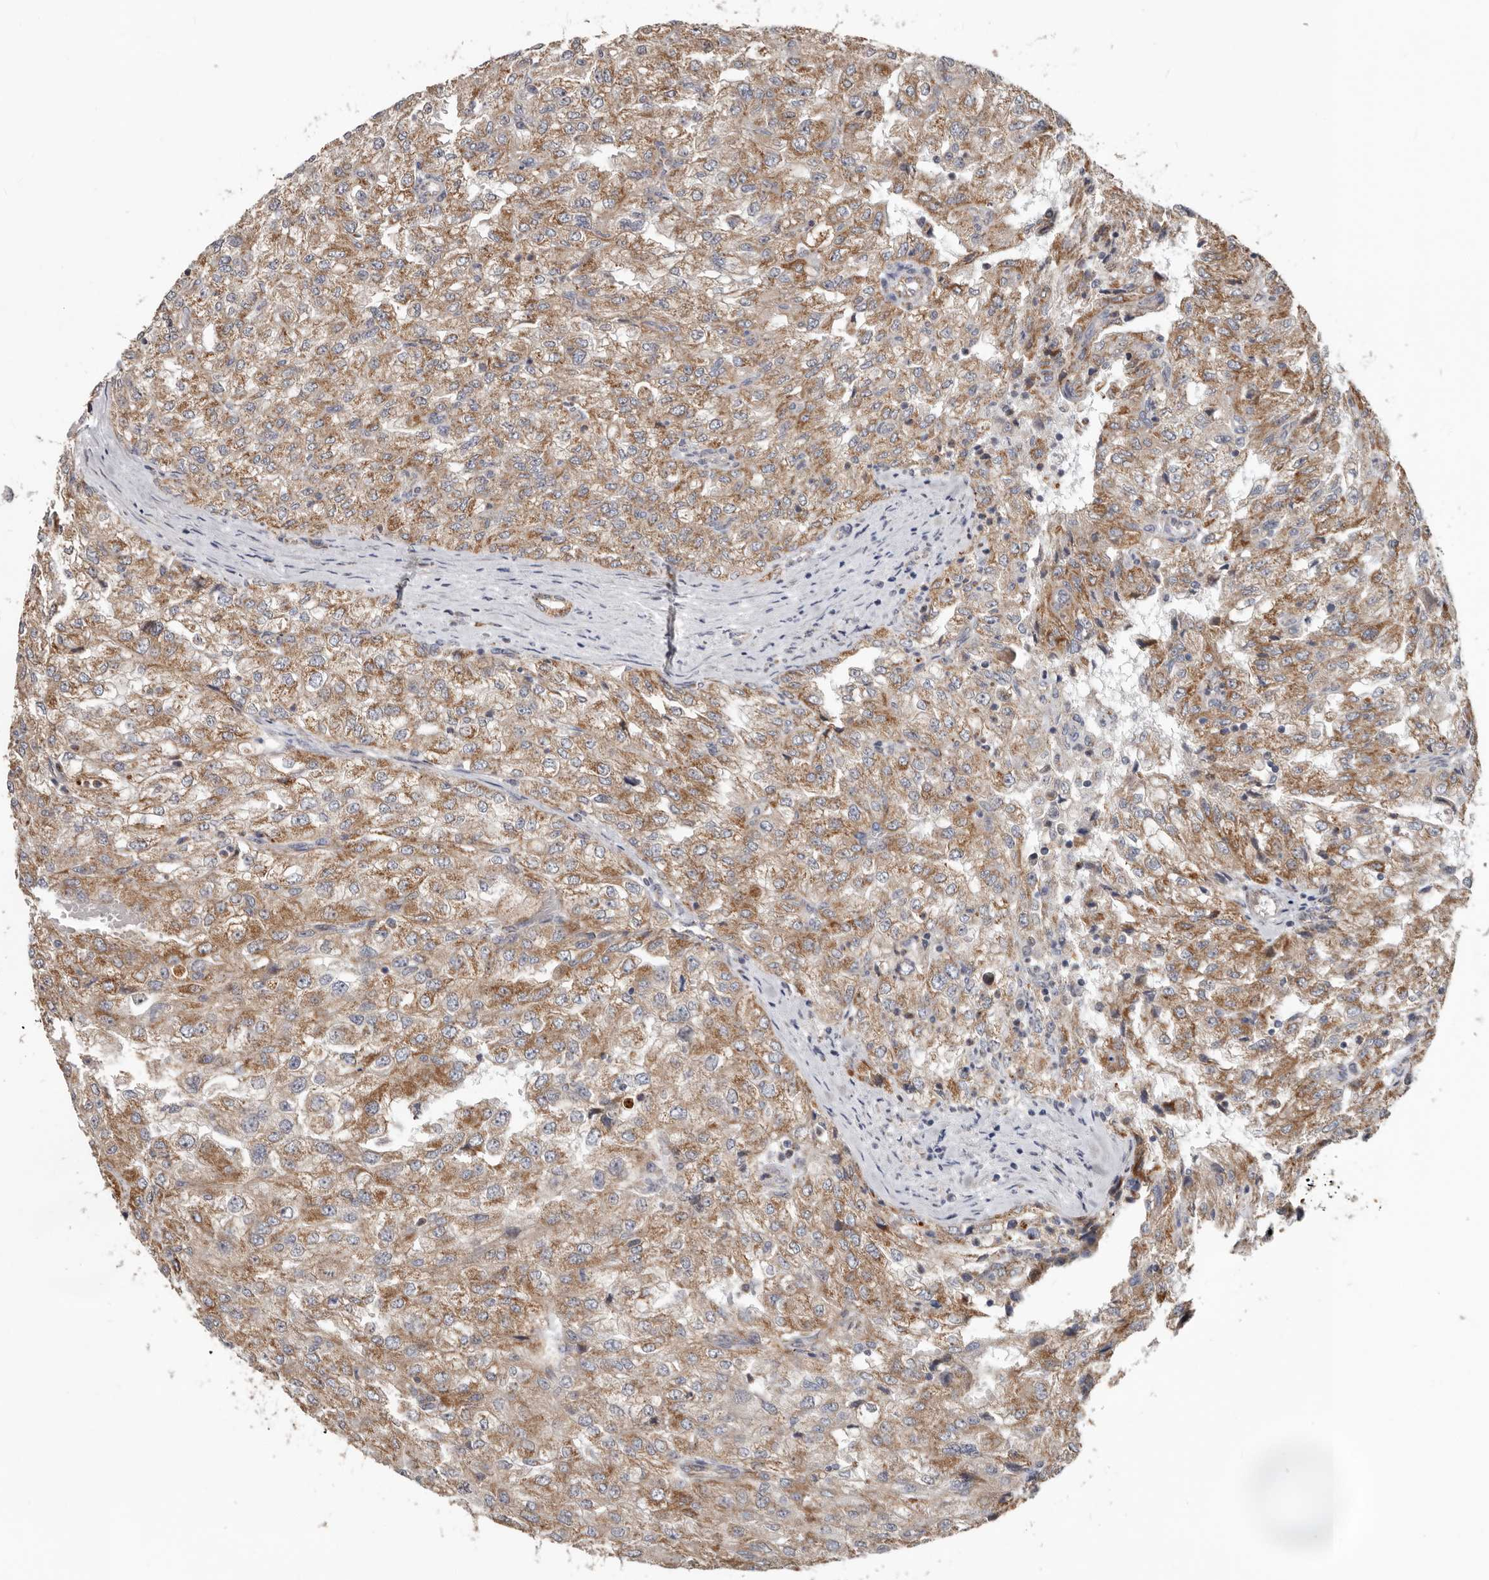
{"staining": {"intensity": "moderate", "quantity": ">75%", "location": "cytoplasmic/membranous"}, "tissue": "renal cancer", "cell_type": "Tumor cells", "image_type": "cancer", "snomed": [{"axis": "morphology", "description": "Adenocarcinoma, NOS"}, {"axis": "topography", "description": "Kidney"}], "caption": "This micrograph reveals immunohistochemistry (IHC) staining of renal adenocarcinoma, with medium moderate cytoplasmic/membranous expression in approximately >75% of tumor cells.", "gene": "MRPL18", "patient": {"sex": "female", "age": 54}}